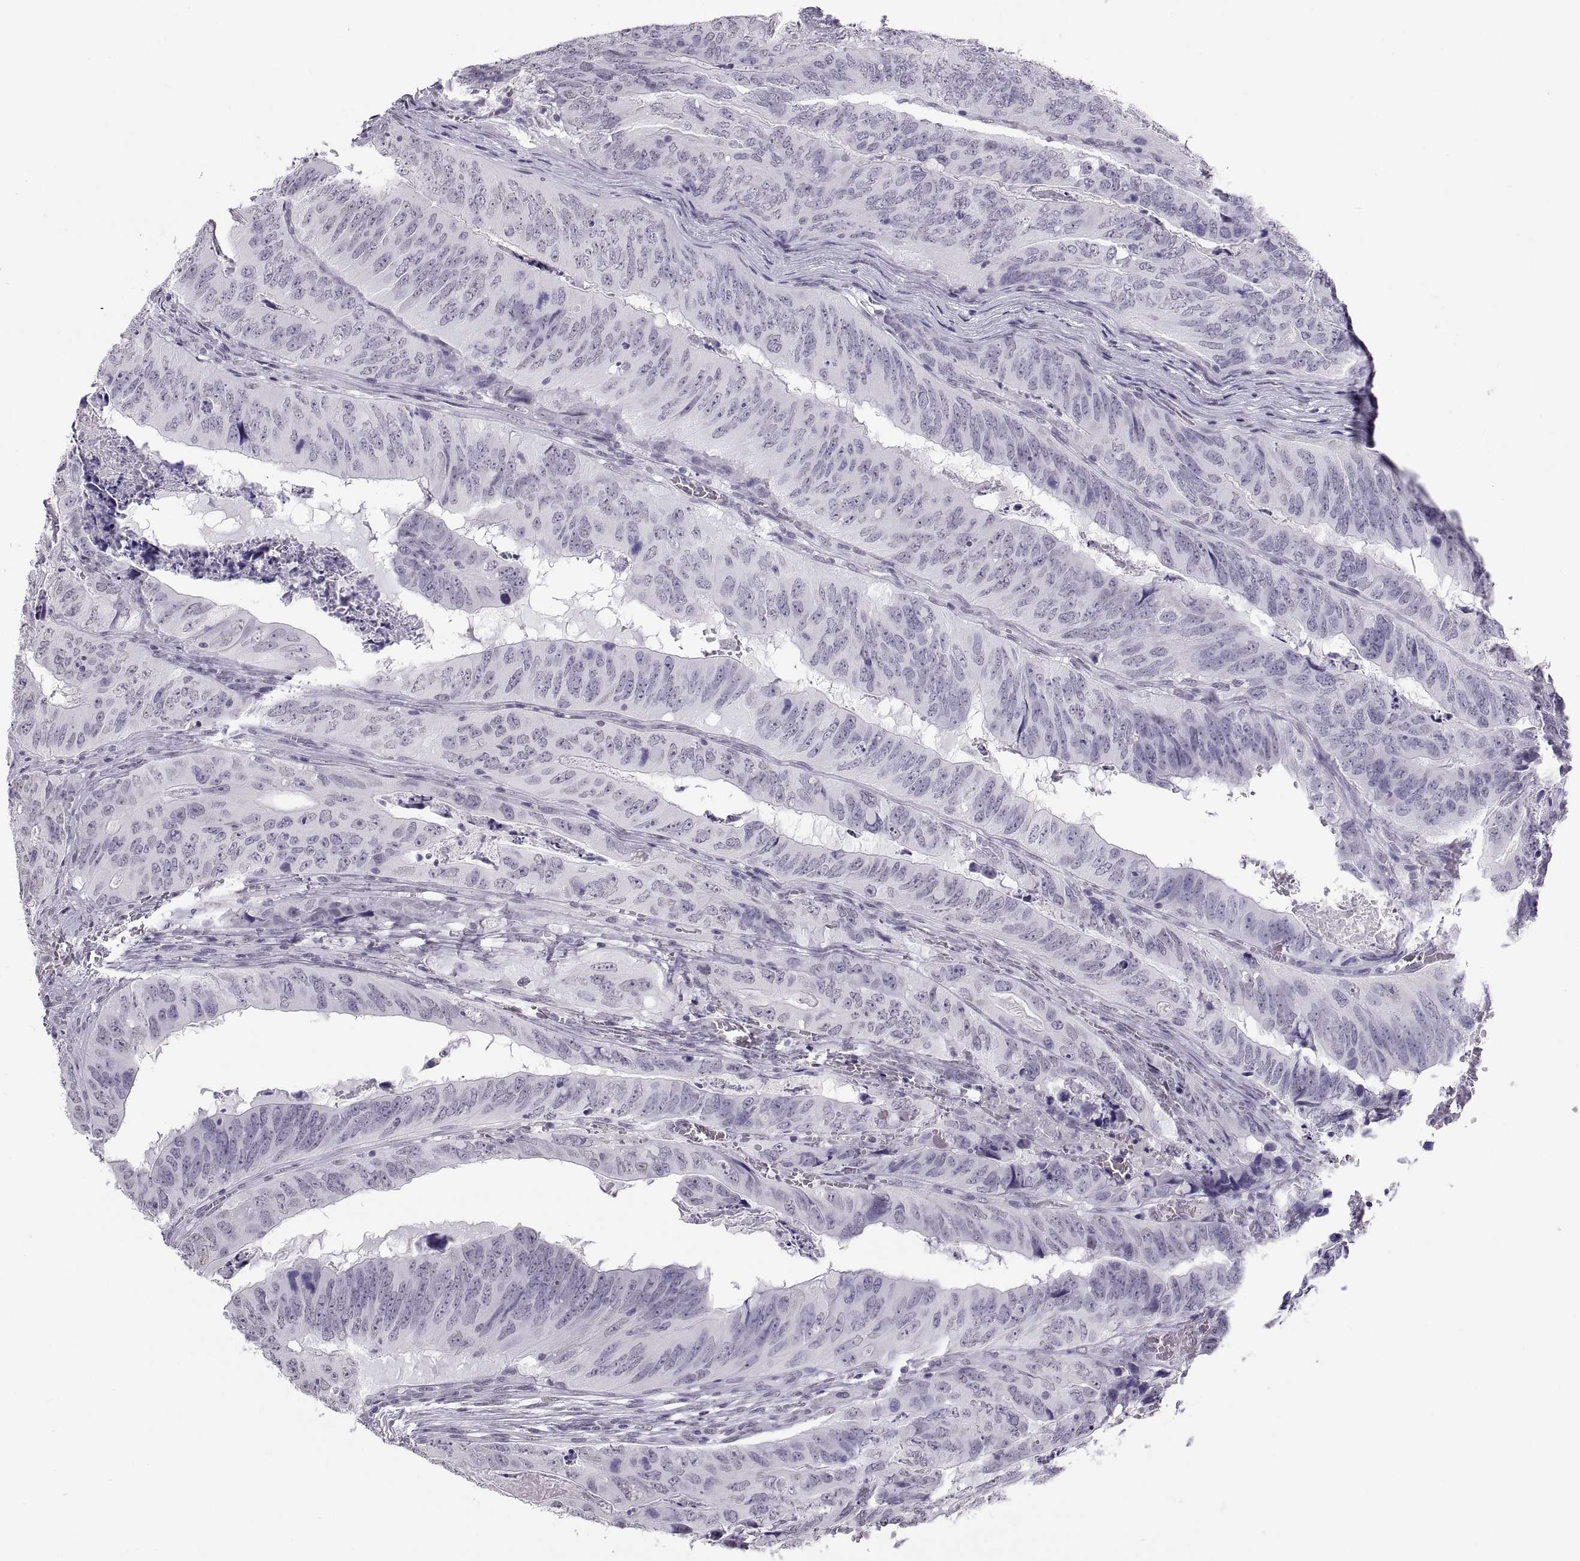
{"staining": {"intensity": "negative", "quantity": "none", "location": "none"}, "tissue": "colorectal cancer", "cell_type": "Tumor cells", "image_type": "cancer", "snomed": [{"axis": "morphology", "description": "Adenocarcinoma, NOS"}, {"axis": "topography", "description": "Colon"}], "caption": "Immunohistochemistry micrograph of neoplastic tissue: human colorectal adenocarcinoma stained with DAB (3,3'-diaminobenzidine) exhibits no significant protein positivity in tumor cells.", "gene": "CARTPT", "patient": {"sex": "male", "age": 79}}